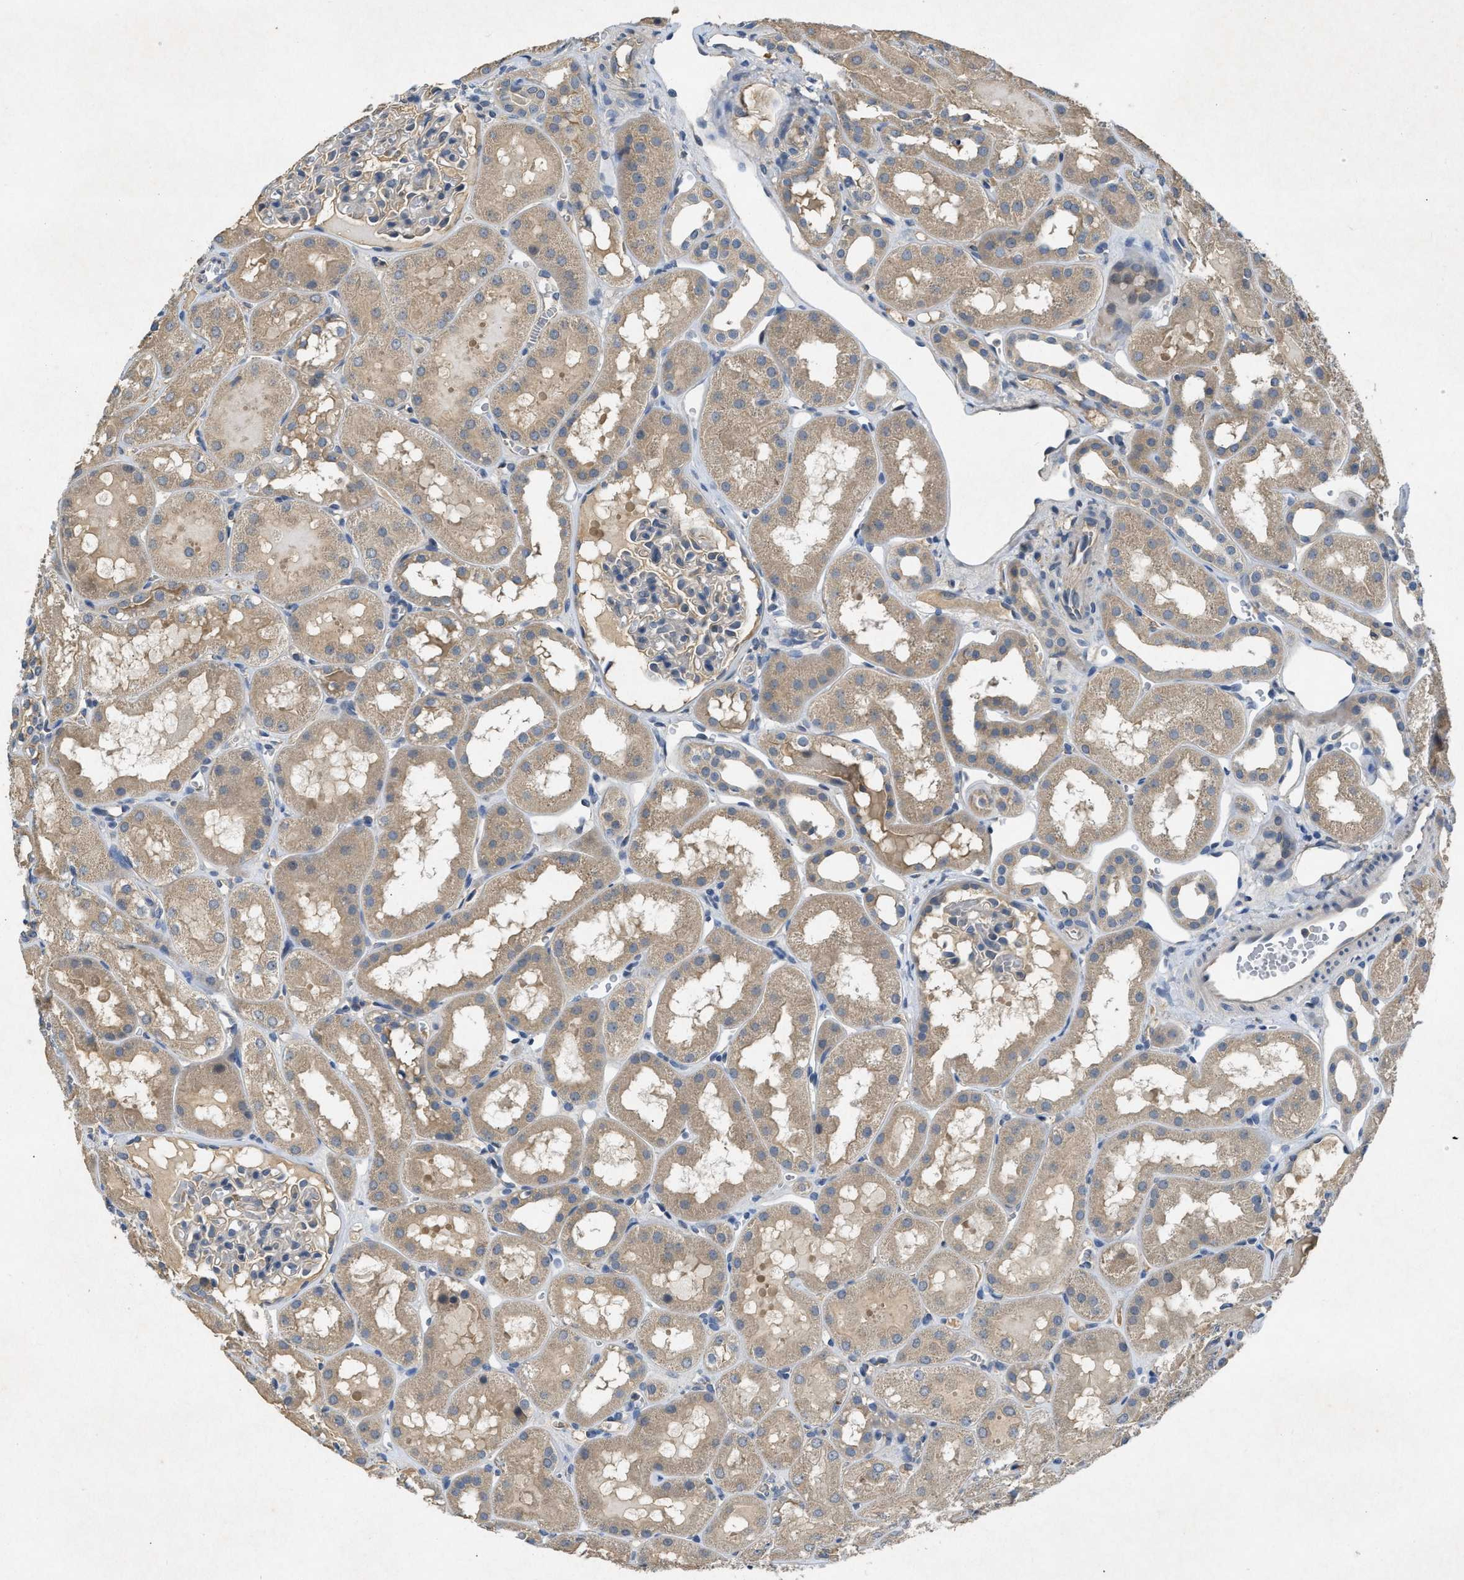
{"staining": {"intensity": "negative", "quantity": "none", "location": "none"}, "tissue": "kidney", "cell_type": "Cells in glomeruli", "image_type": "normal", "snomed": [{"axis": "morphology", "description": "Normal tissue, NOS"}, {"axis": "topography", "description": "Kidney"}, {"axis": "topography", "description": "Urinary bladder"}], "caption": "Immunohistochemistry micrograph of normal human kidney stained for a protein (brown), which displays no staining in cells in glomeruli. The staining is performed using DAB (3,3'-diaminobenzidine) brown chromogen with nuclei counter-stained in using hematoxylin.", "gene": "PPP3CA", "patient": {"sex": "male", "age": 16}}